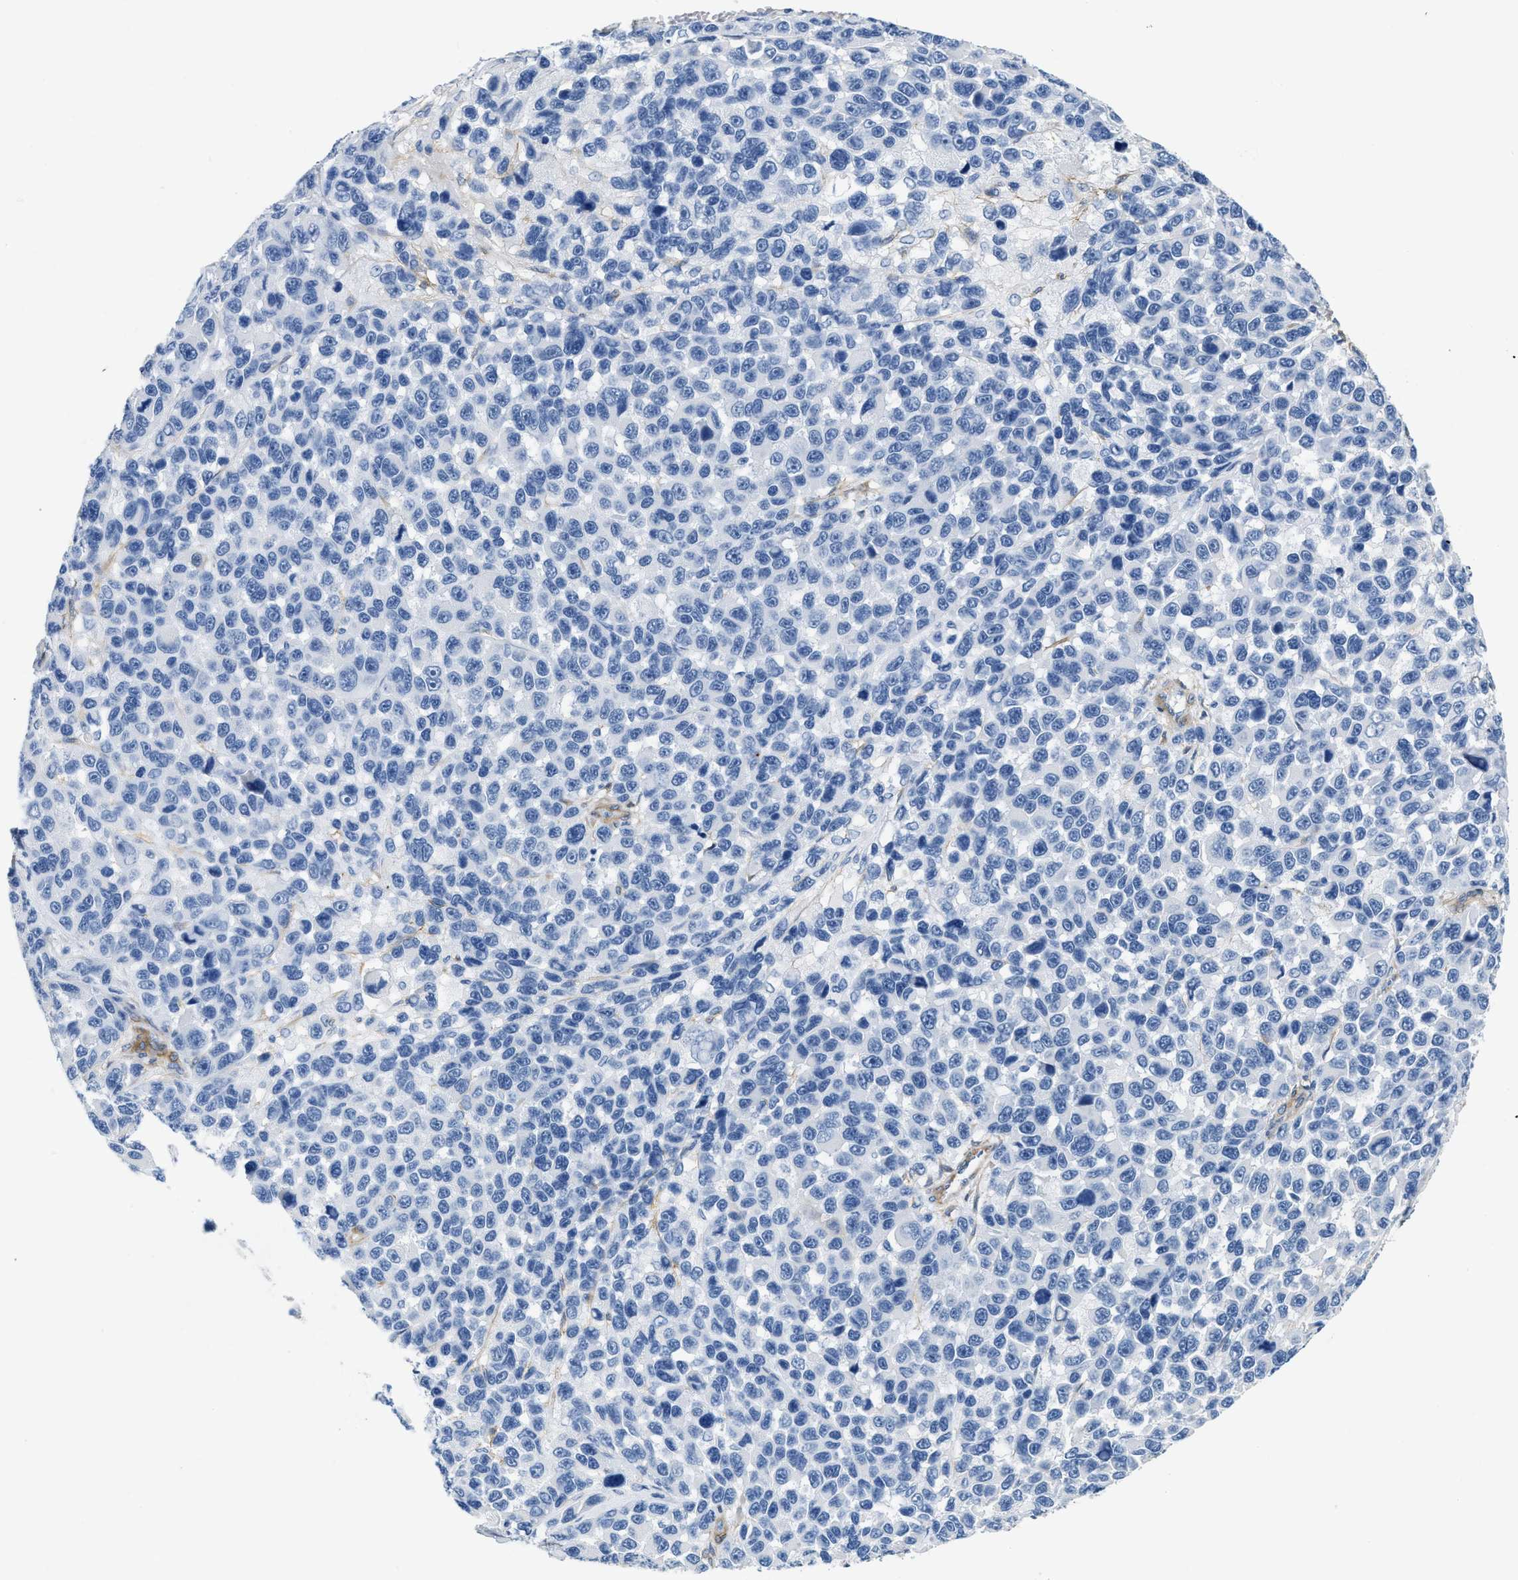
{"staining": {"intensity": "negative", "quantity": "none", "location": "none"}, "tissue": "melanoma", "cell_type": "Tumor cells", "image_type": "cancer", "snomed": [{"axis": "morphology", "description": "Malignant melanoma, NOS"}, {"axis": "topography", "description": "Skin"}], "caption": "High magnification brightfield microscopy of melanoma stained with DAB (brown) and counterstained with hematoxylin (blue): tumor cells show no significant expression. (Immunohistochemistry, brightfield microscopy, high magnification).", "gene": "PDGFRB", "patient": {"sex": "male", "age": 53}}